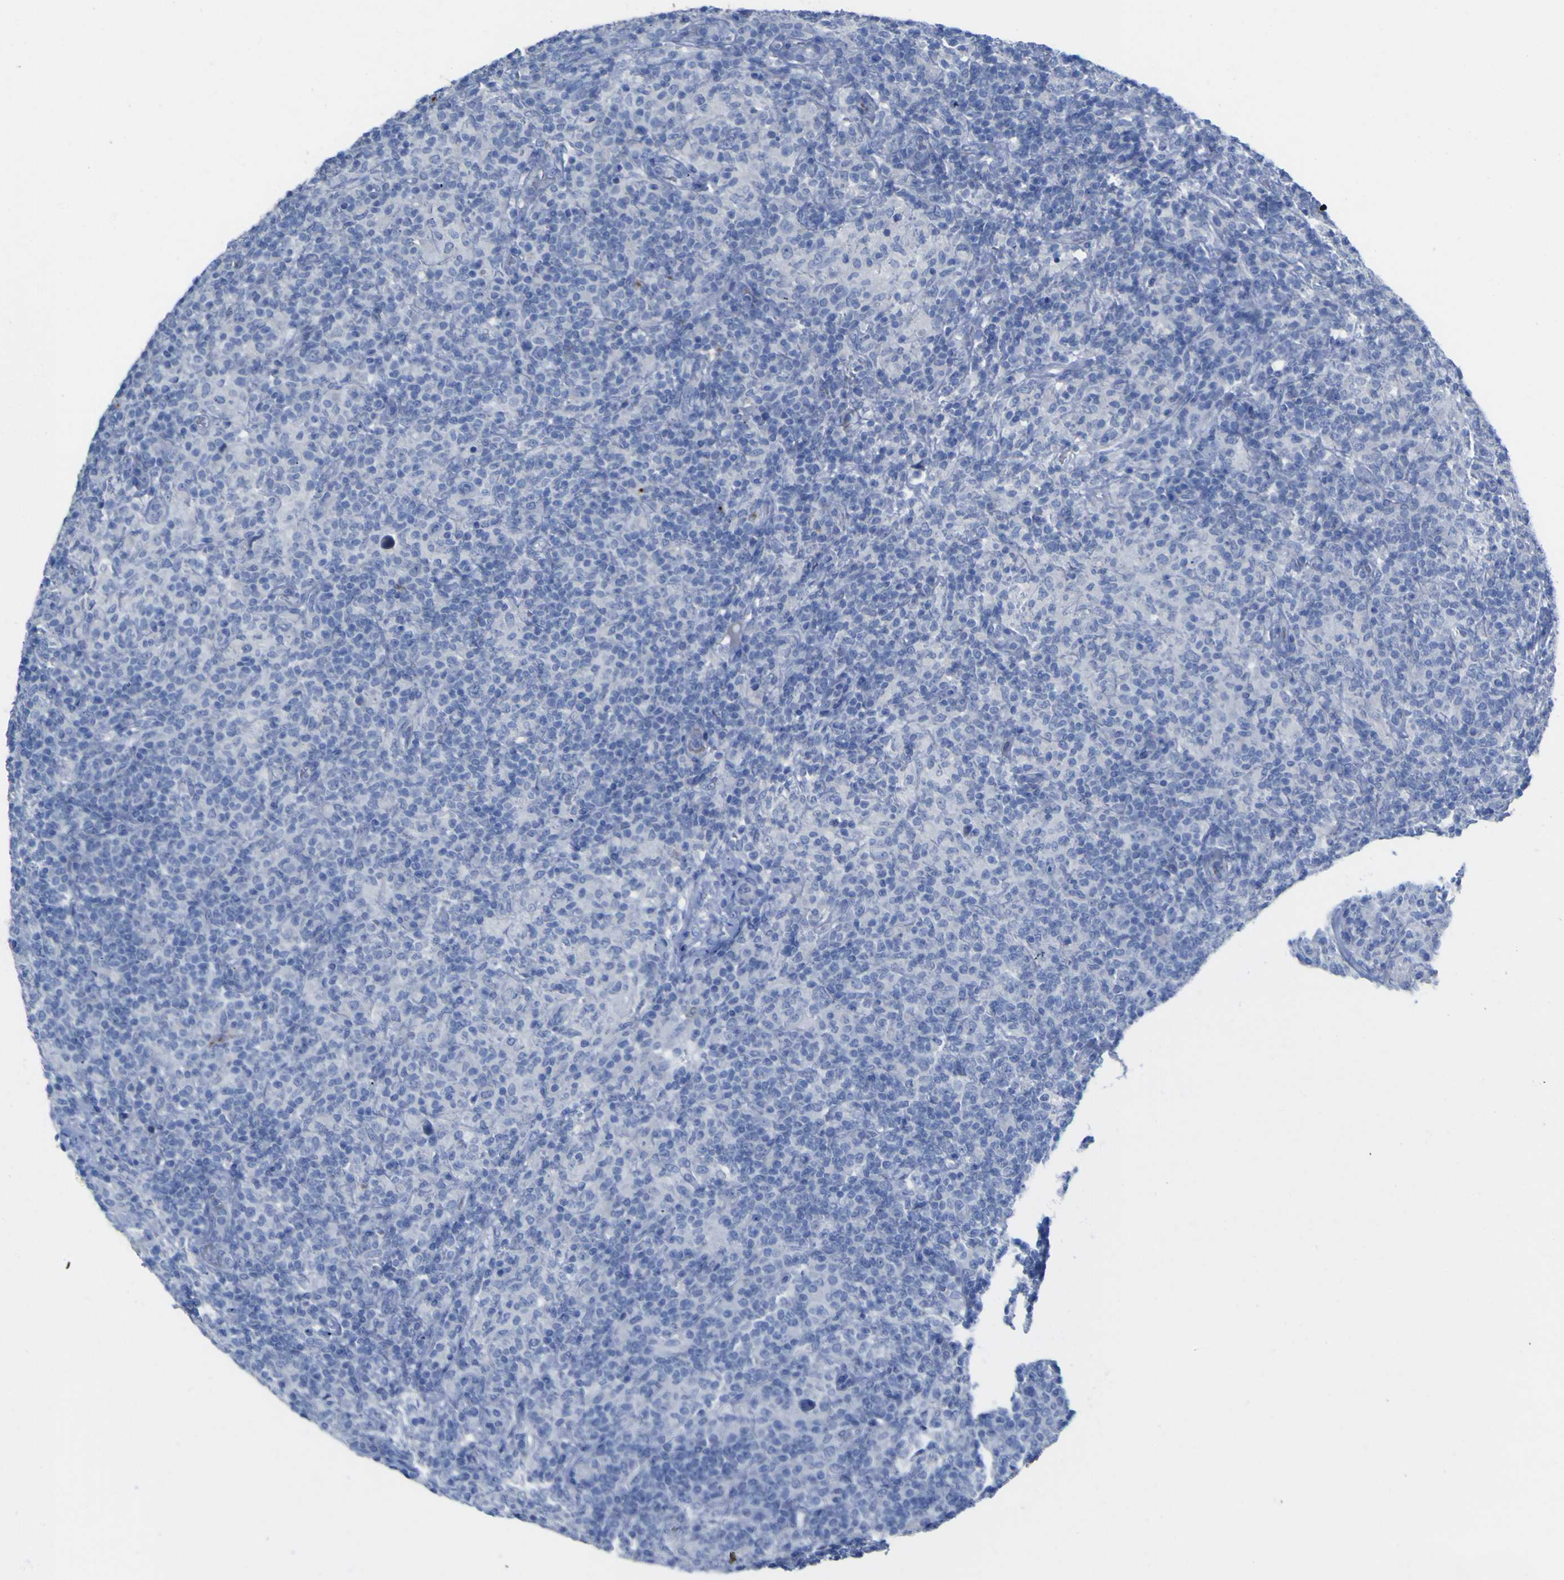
{"staining": {"intensity": "negative", "quantity": "none", "location": "none"}, "tissue": "lymphoma", "cell_type": "Tumor cells", "image_type": "cancer", "snomed": [{"axis": "morphology", "description": "Hodgkin's disease, NOS"}, {"axis": "topography", "description": "Lymph node"}], "caption": "A micrograph of human lymphoma is negative for staining in tumor cells. (Stains: DAB (3,3'-diaminobenzidine) immunohistochemistry with hematoxylin counter stain, Microscopy: brightfield microscopy at high magnification).", "gene": "GCM1", "patient": {"sex": "male", "age": 70}}